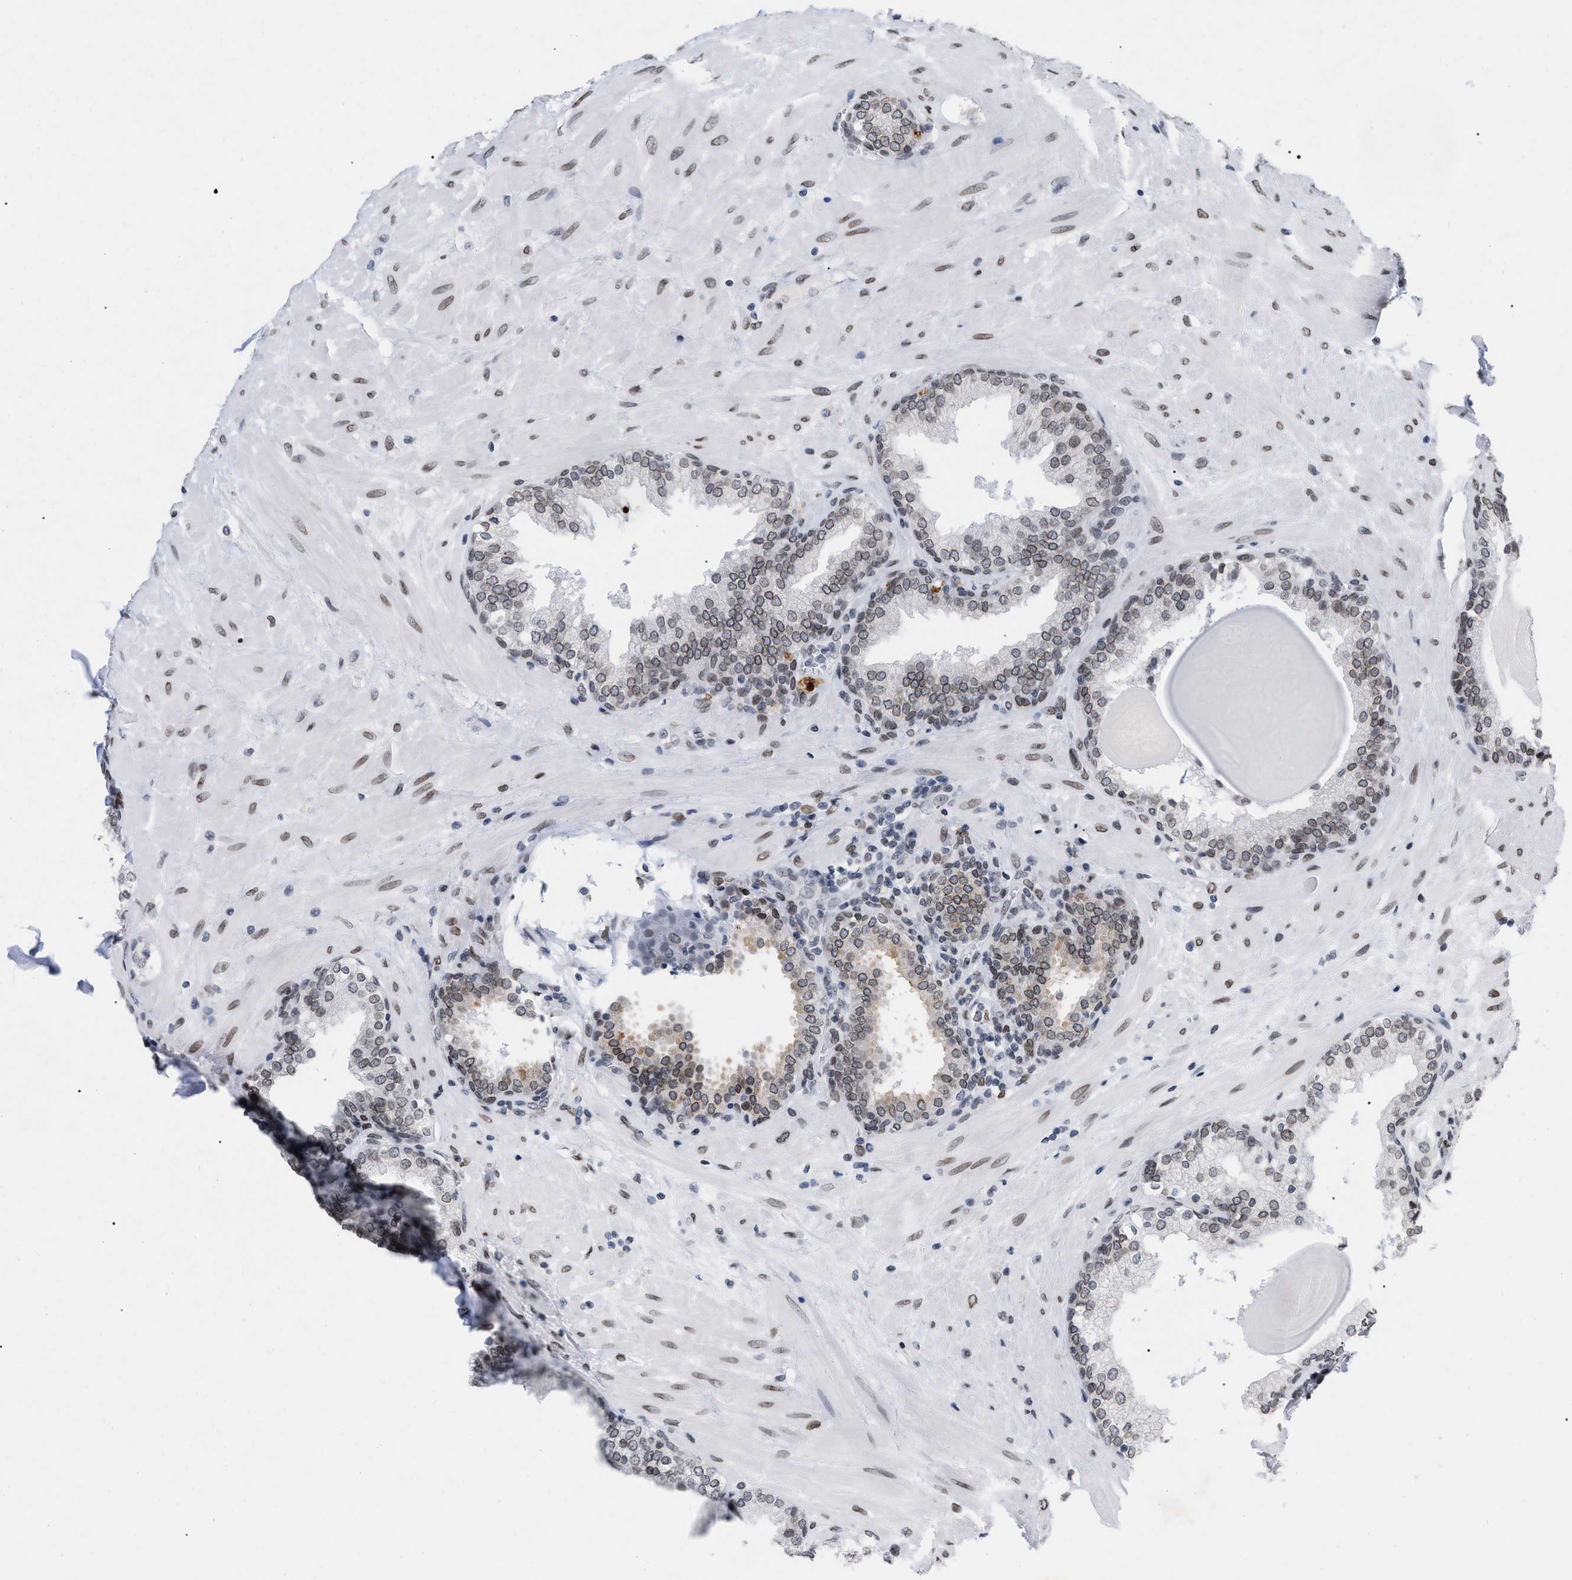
{"staining": {"intensity": "moderate", "quantity": "25%-75%", "location": "cytoplasmic/membranous,nuclear"}, "tissue": "prostate", "cell_type": "Glandular cells", "image_type": "normal", "snomed": [{"axis": "morphology", "description": "Normal tissue, NOS"}, {"axis": "topography", "description": "Prostate"}], "caption": "Immunohistochemical staining of normal prostate demonstrates 25%-75% levels of moderate cytoplasmic/membranous,nuclear protein positivity in approximately 25%-75% of glandular cells.", "gene": "TPR", "patient": {"sex": "male", "age": 51}}